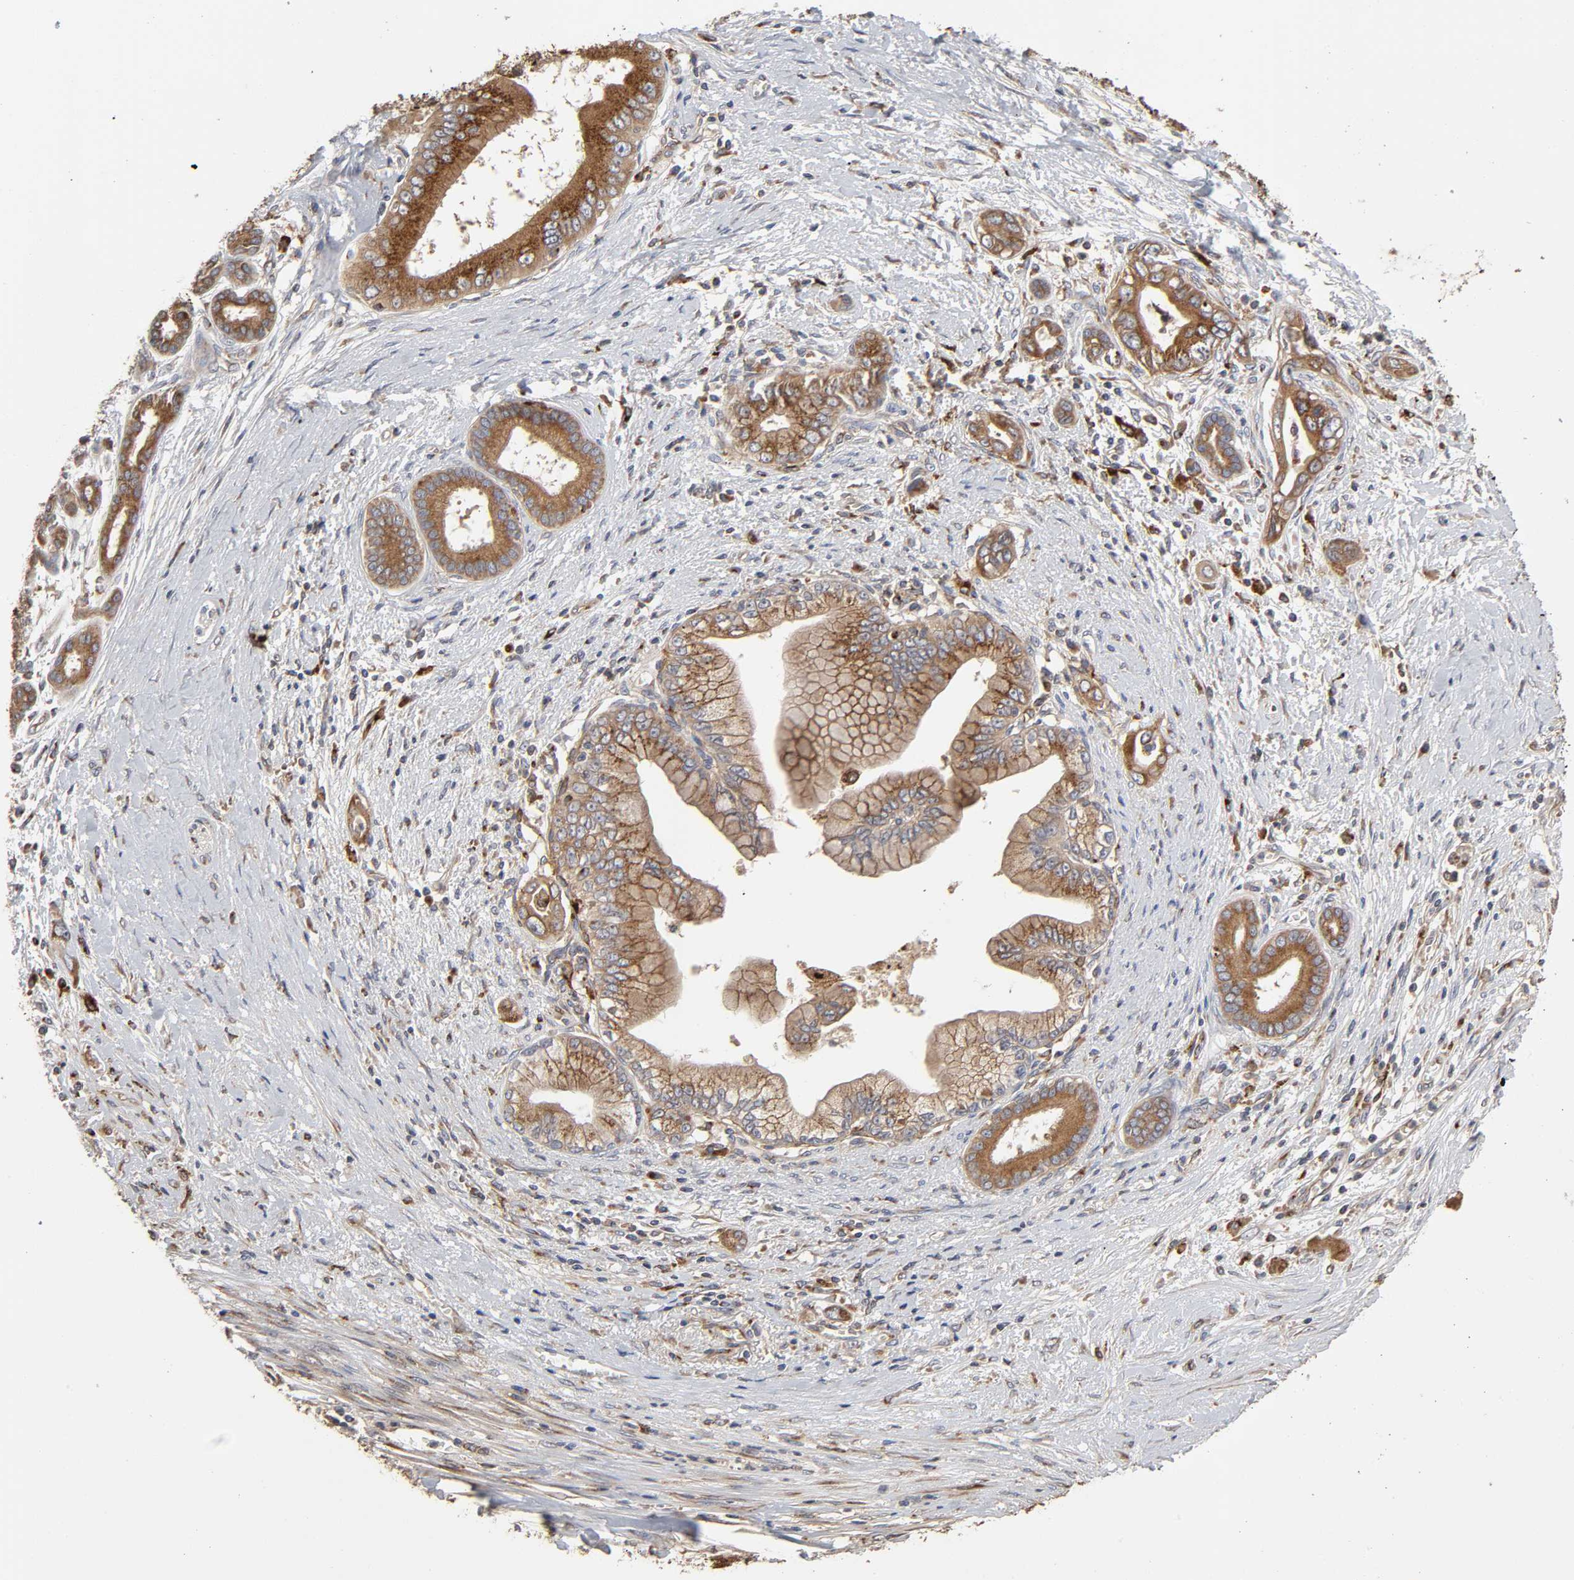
{"staining": {"intensity": "strong", "quantity": ">75%", "location": "cytoplasmic/membranous"}, "tissue": "pancreatic cancer", "cell_type": "Tumor cells", "image_type": "cancer", "snomed": [{"axis": "morphology", "description": "Adenocarcinoma, NOS"}, {"axis": "topography", "description": "Pancreas"}], "caption": "This histopathology image demonstrates pancreatic adenocarcinoma stained with immunohistochemistry (IHC) to label a protein in brown. The cytoplasmic/membranous of tumor cells show strong positivity for the protein. Nuclei are counter-stained blue.", "gene": "GNPTG", "patient": {"sex": "male", "age": 59}}